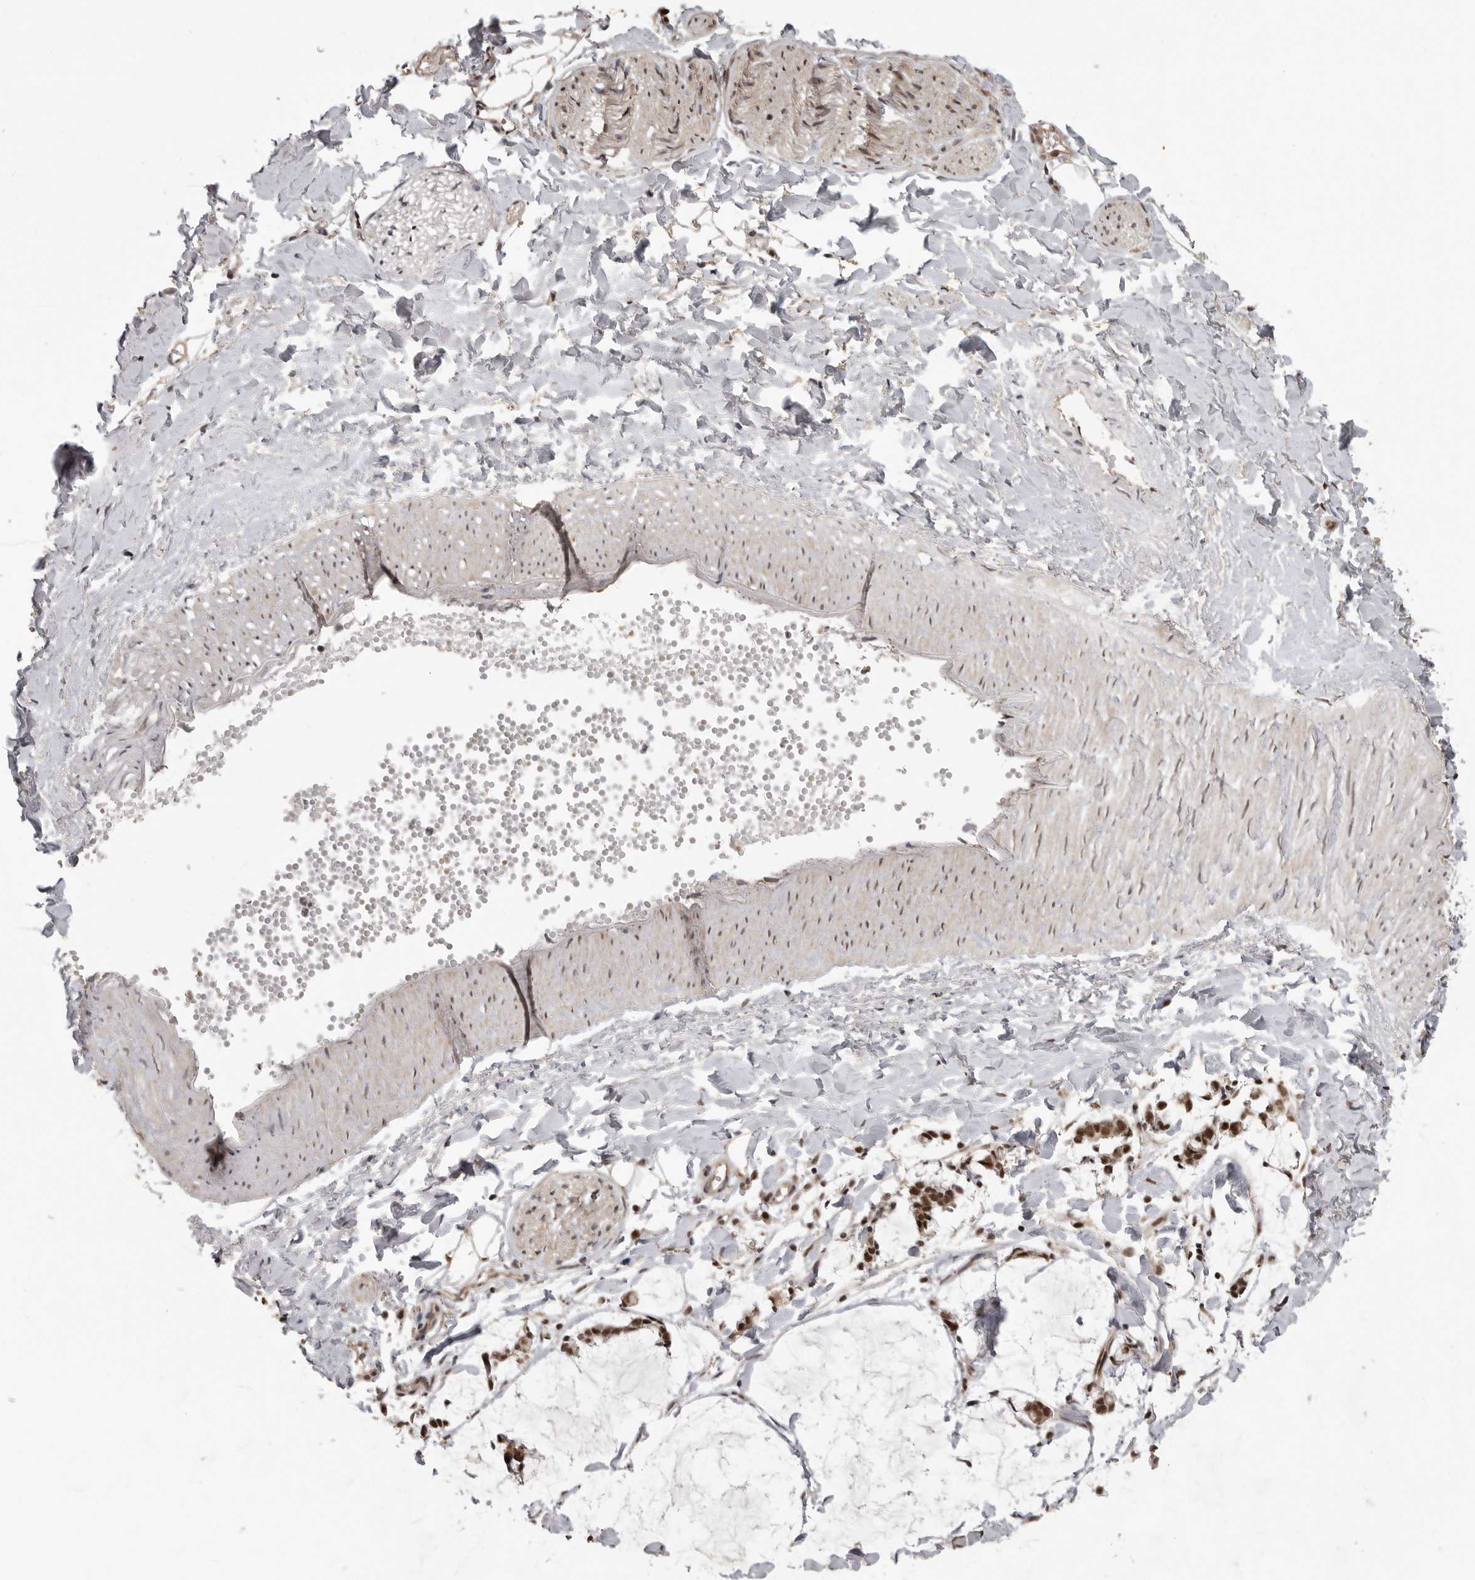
{"staining": {"intensity": "moderate", "quantity": "25%-75%", "location": "nuclear"}, "tissue": "adipose tissue", "cell_type": "Adipocytes", "image_type": "normal", "snomed": [{"axis": "morphology", "description": "Normal tissue, NOS"}, {"axis": "morphology", "description": "Adenocarcinoma, NOS"}, {"axis": "topography", "description": "Colon"}, {"axis": "topography", "description": "Peripheral nerve tissue"}], "caption": "This is an image of immunohistochemistry (IHC) staining of benign adipose tissue, which shows moderate expression in the nuclear of adipocytes.", "gene": "CBLL1", "patient": {"sex": "male", "age": 14}}